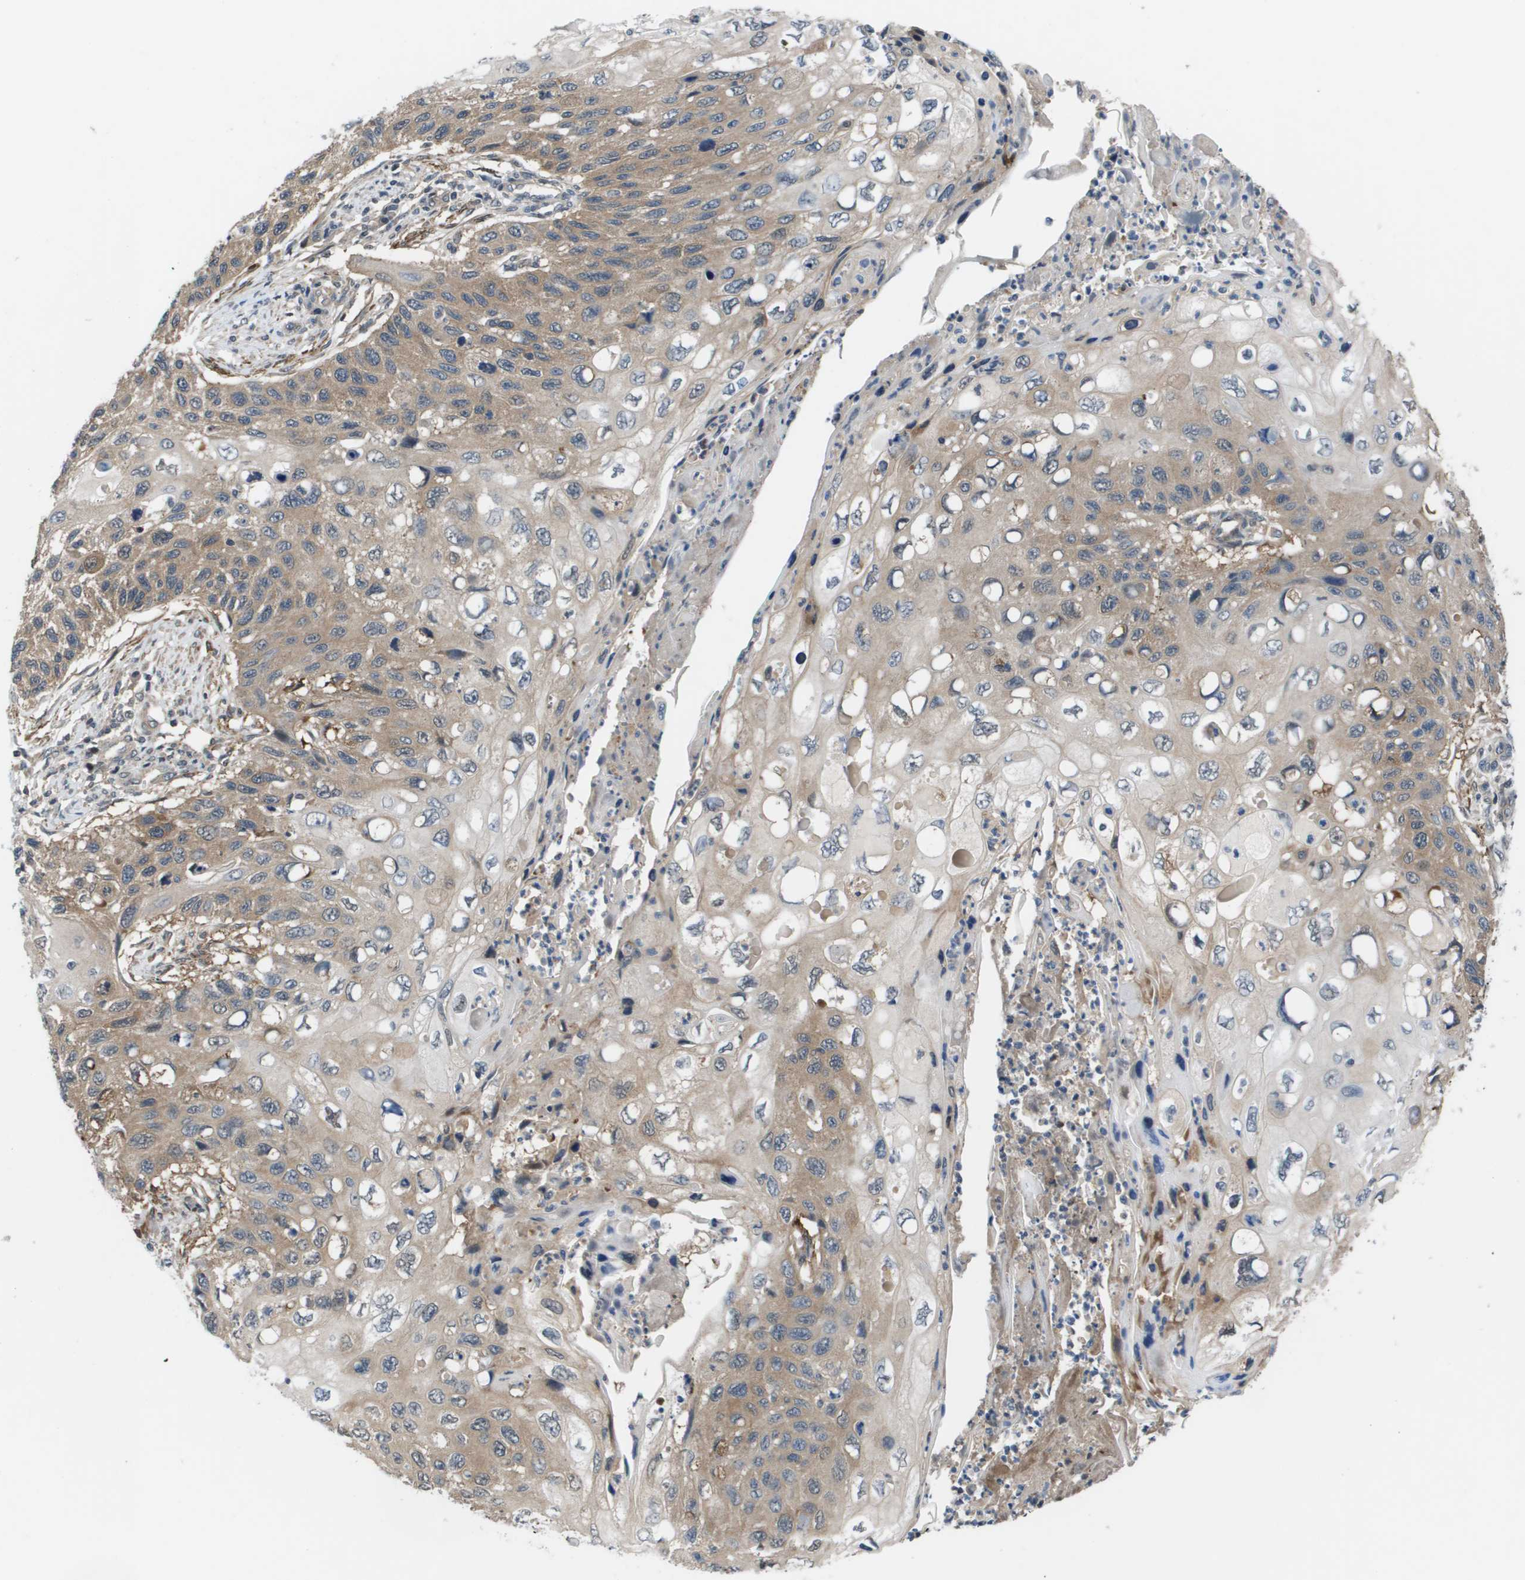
{"staining": {"intensity": "moderate", "quantity": "25%-75%", "location": "cytoplasmic/membranous"}, "tissue": "cervical cancer", "cell_type": "Tumor cells", "image_type": "cancer", "snomed": [{"axis": "morphology", "description": "Squamous cell carcinoma, NOS"}, {"axis": "topography", "description": "Cervix"}], "caption": "Immunohistochemistry (IHC) photomicrograph of neoplastic tissue: human cervical cancer (squamous cell carcinoma) stained using immunohistochemistry exhibits medium levels of moderate protein expression localized specifically in the cytoplasmic/membranous of tumor cells, appearing as a cytoplasmic/membranous brown color.", "gene": "ENPP5", "patient": {"sex": "female", "age": 70}}